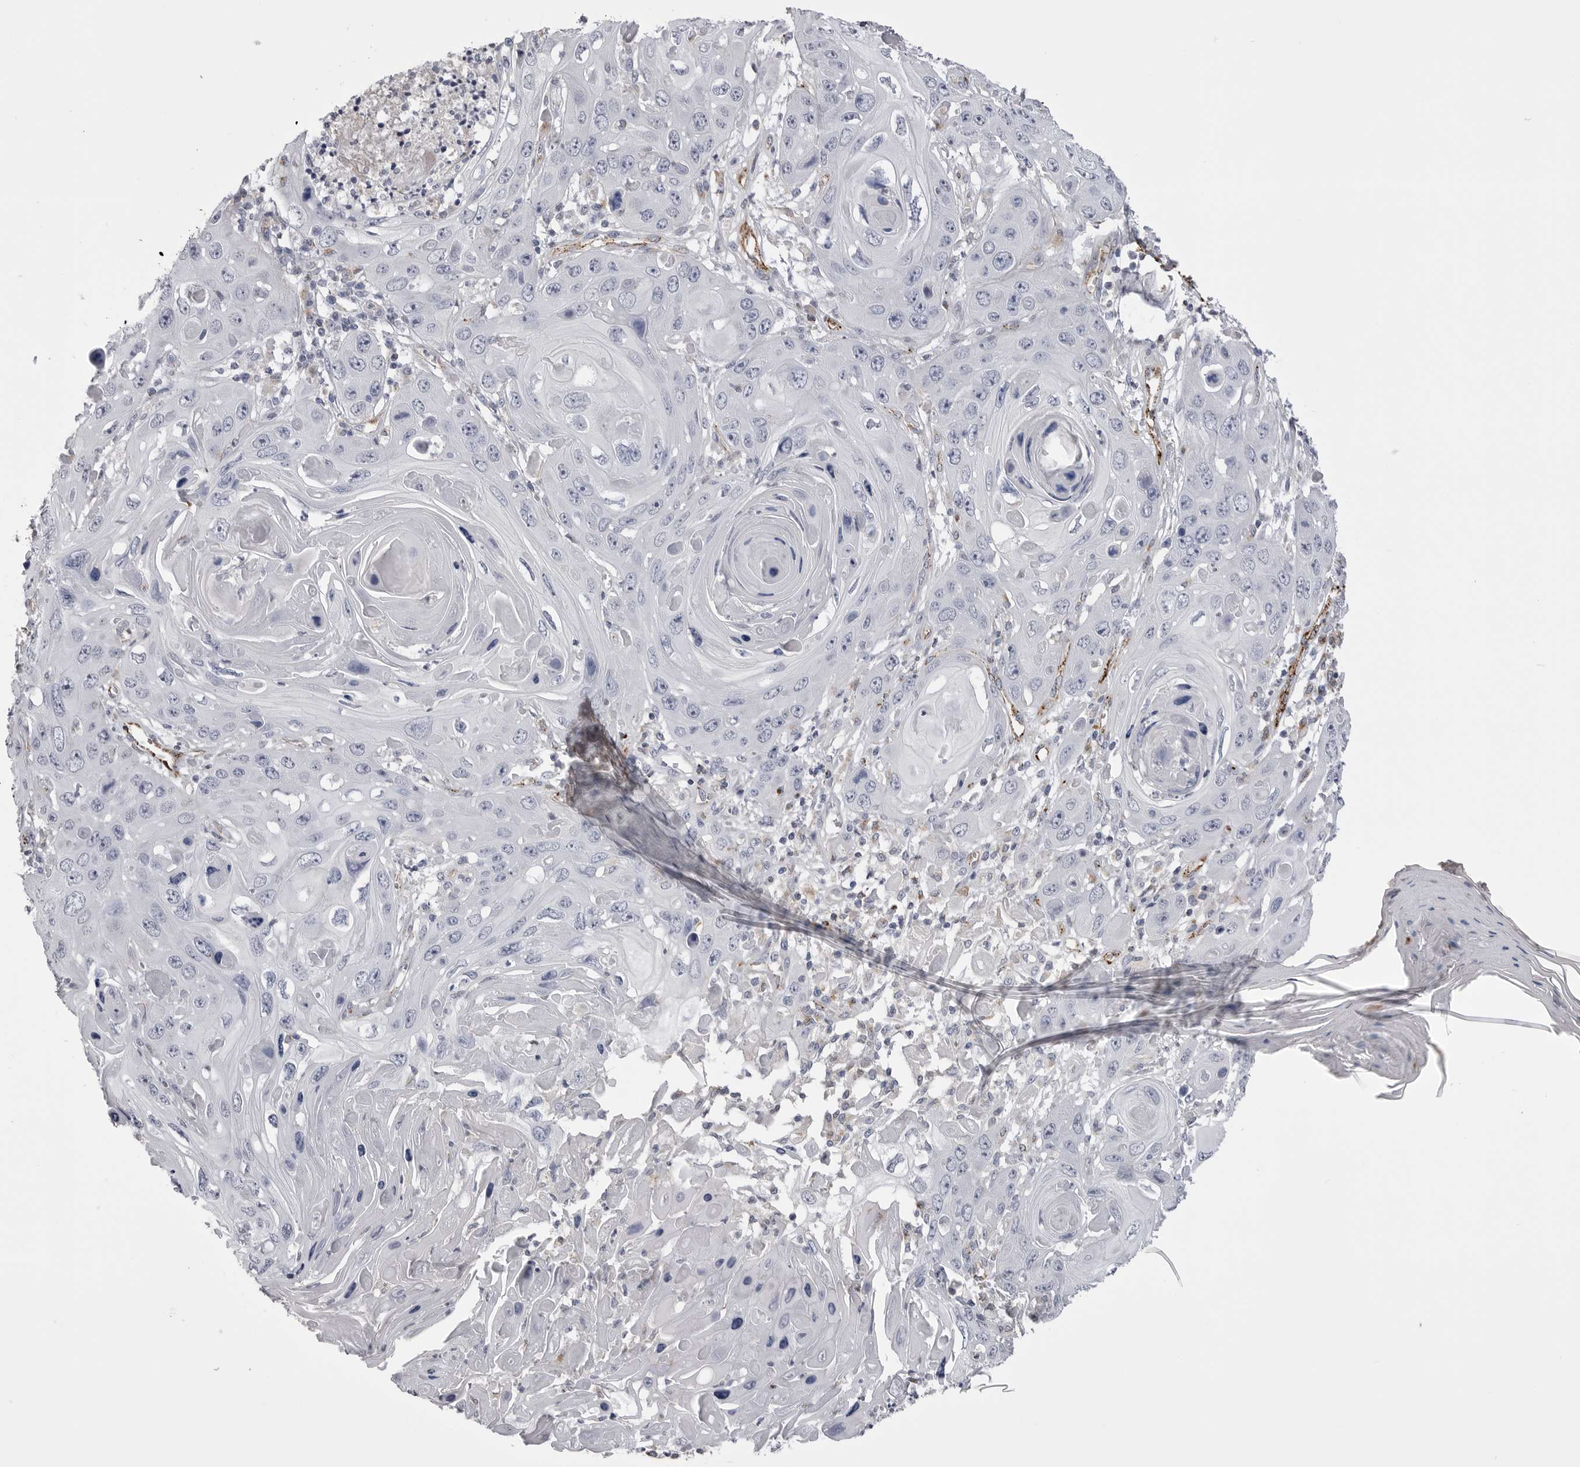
{"staining": {"intensity": "negative", "quantity": "none", "location": "none"}, "tissue": "skin cancer", "cell_type": "Tumor cells", "image_type": "cancer", "snomed": [{"axis": "morphology", "description": "Squamous cell carcinoma, NOS"}, {"axis": "topography", "description": "Skin"}], "caption": "An image of skin cancer (squamous cell carcinoma) stained for a protein exhibits no brown staining in tumor cells.", "gene": "PSPN", "patient": {"sex": "male", "age": 55}}